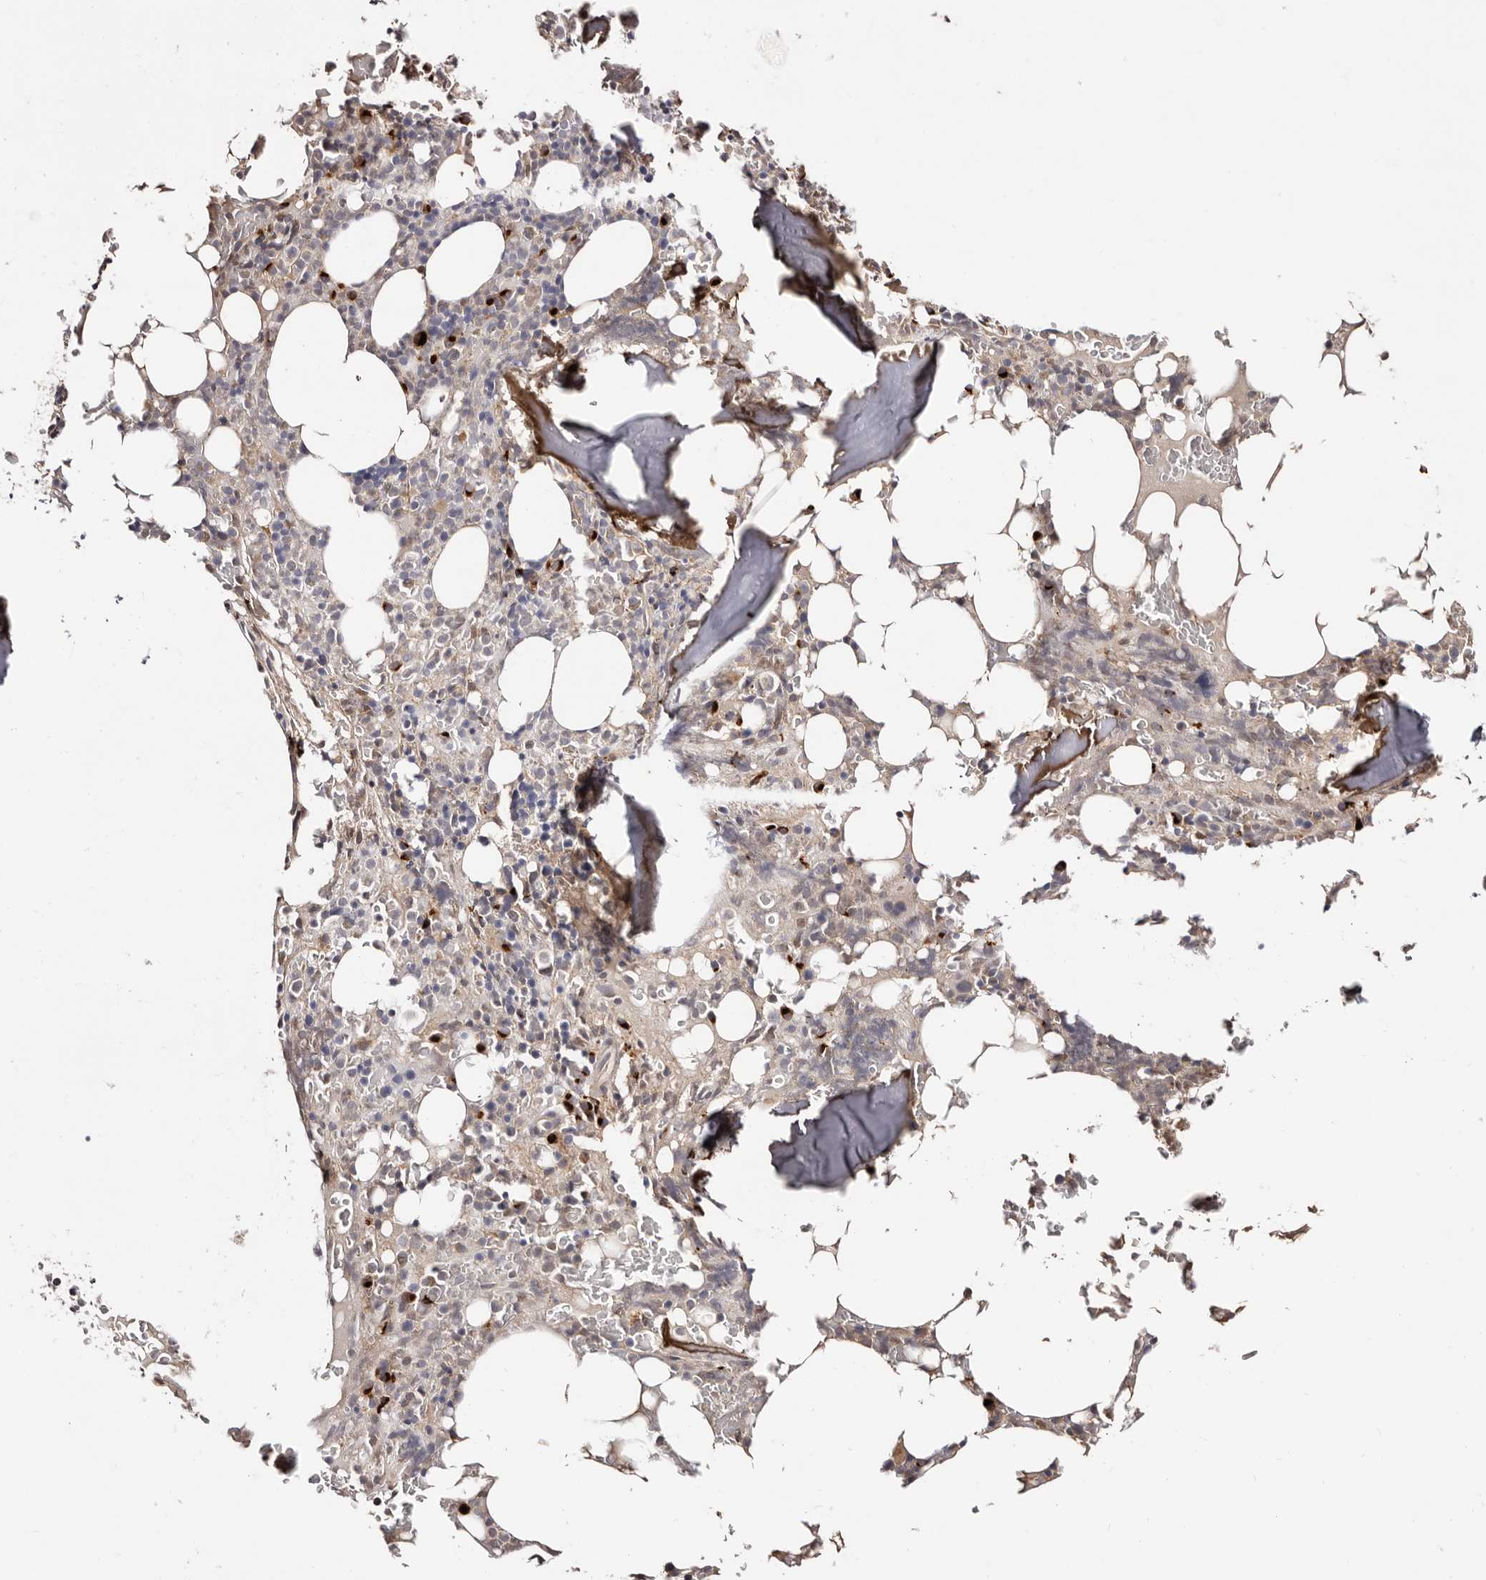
{"staining": {"intensity": "strong", "quantity": "<25%", "location": "cytoplasmic/membranous,nuclear"}, "tissue": "bone marrow", "cell_type": "Hematopoietic cells", "image_type": "normal", "snomed": [{"axis": "morphology", "description": "Normal tissue, NOS"}, {"axis": "topography", "description": "Bone marrow"}], "caption": "Immunohistochemical staining of normal bone marrow exhibits medium levels of strong cytoplasmic/membranous,nuclear staining in approximately <25% of hematopoietic cells. (DAB (3,3'-diaminobenzidine) IHC with brightfield microscopy, high magnification).", "gene": "DACT2", "patient": {"sex": "male", "age": 58}}